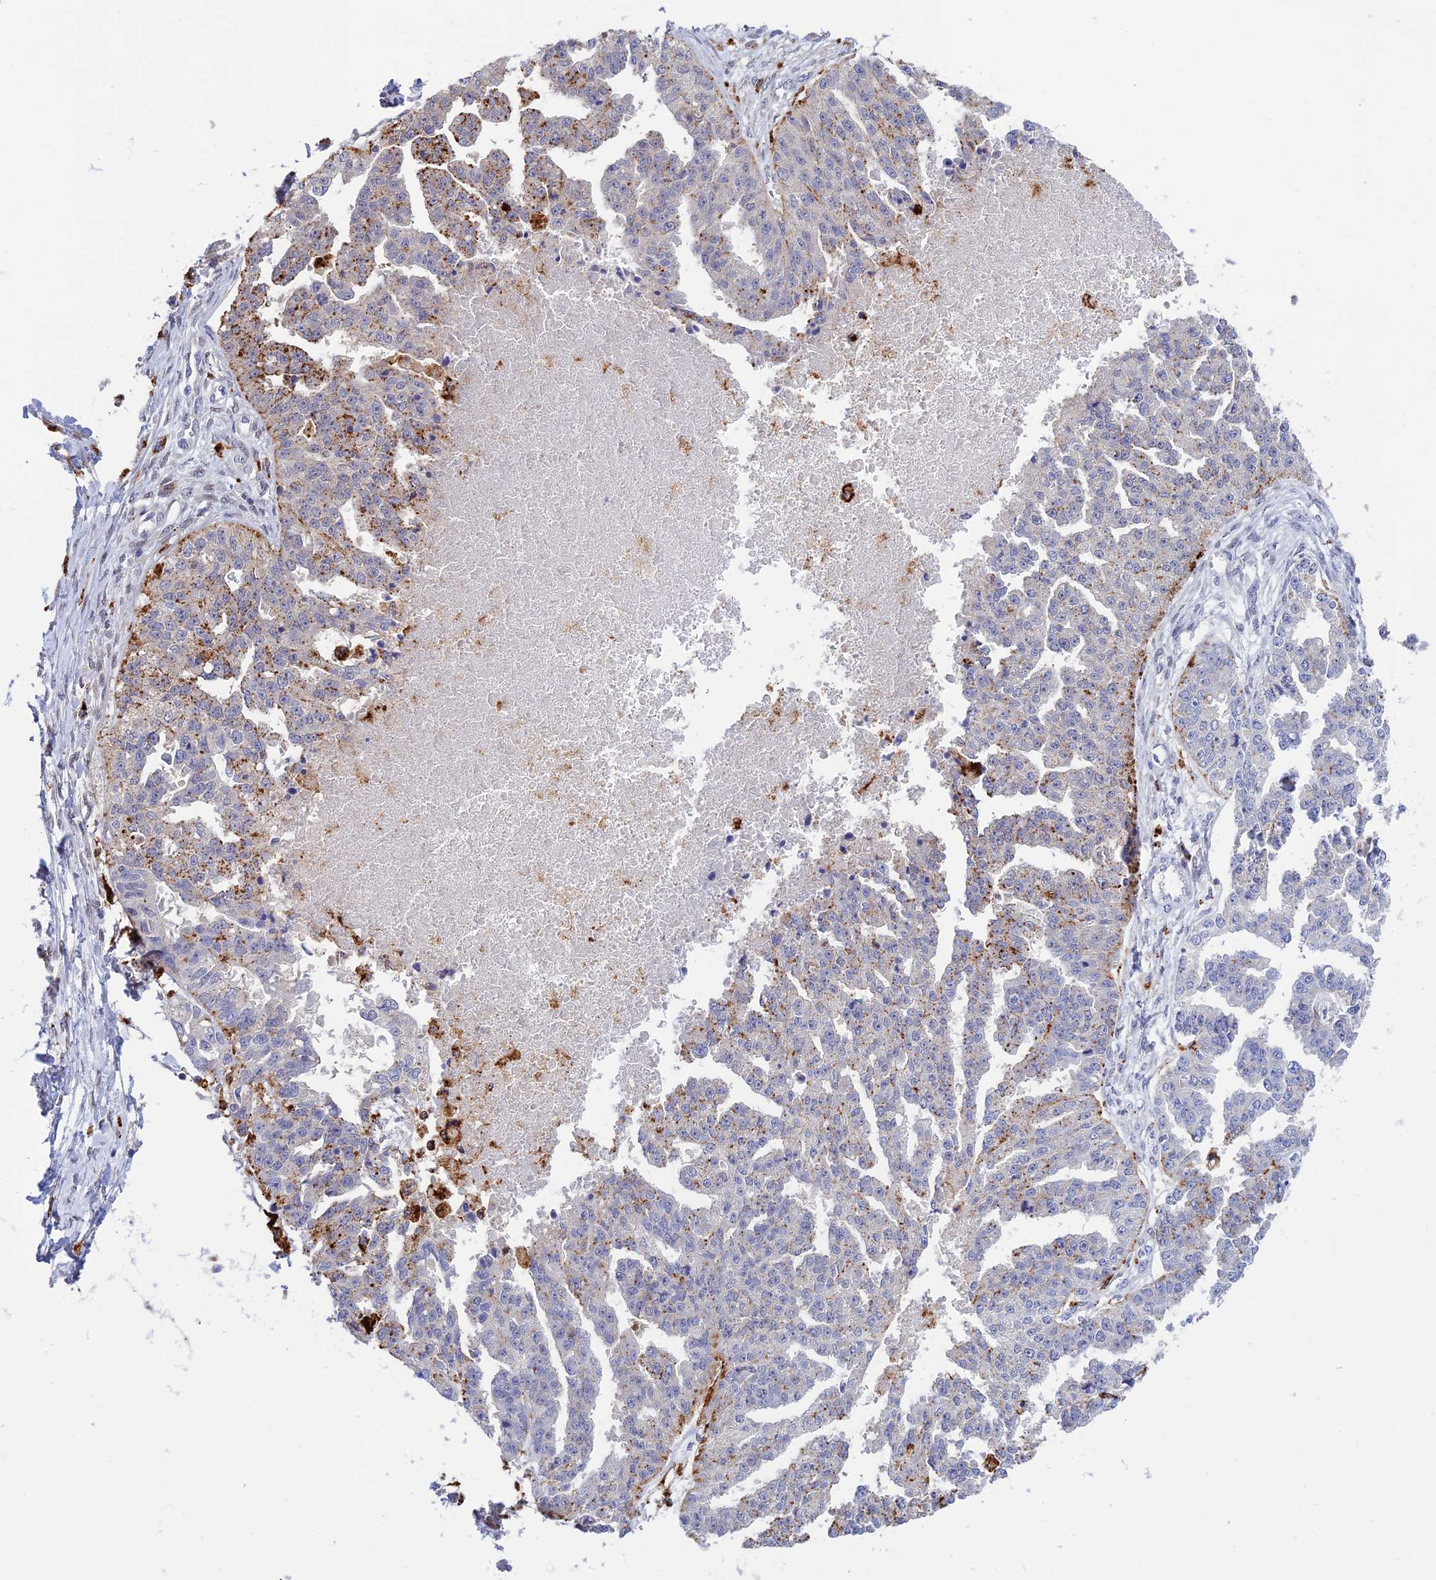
{"staining": {"intensity": "moderate", "quantity": "<25%", "location": "cytoplasmic/membranous"}, "tissue": "ovarian cancer", "cell_type": "Tumor cells", "image_type": "cancer", "snomed": [{"axis": "morphology", "description": "Cystadenocarcinoma, serous, NOS"}, {"axis": "topography", "description": "Ovary"}], "caption": "Protein expression by IHC displays moderate cytoplasmic/membranous staining in about <25% of tumor cells in ovarian cancer (serous cystadenocarcinoma).", "gene": "HIC1", "patient": {"sex": "female", "age": 58}}